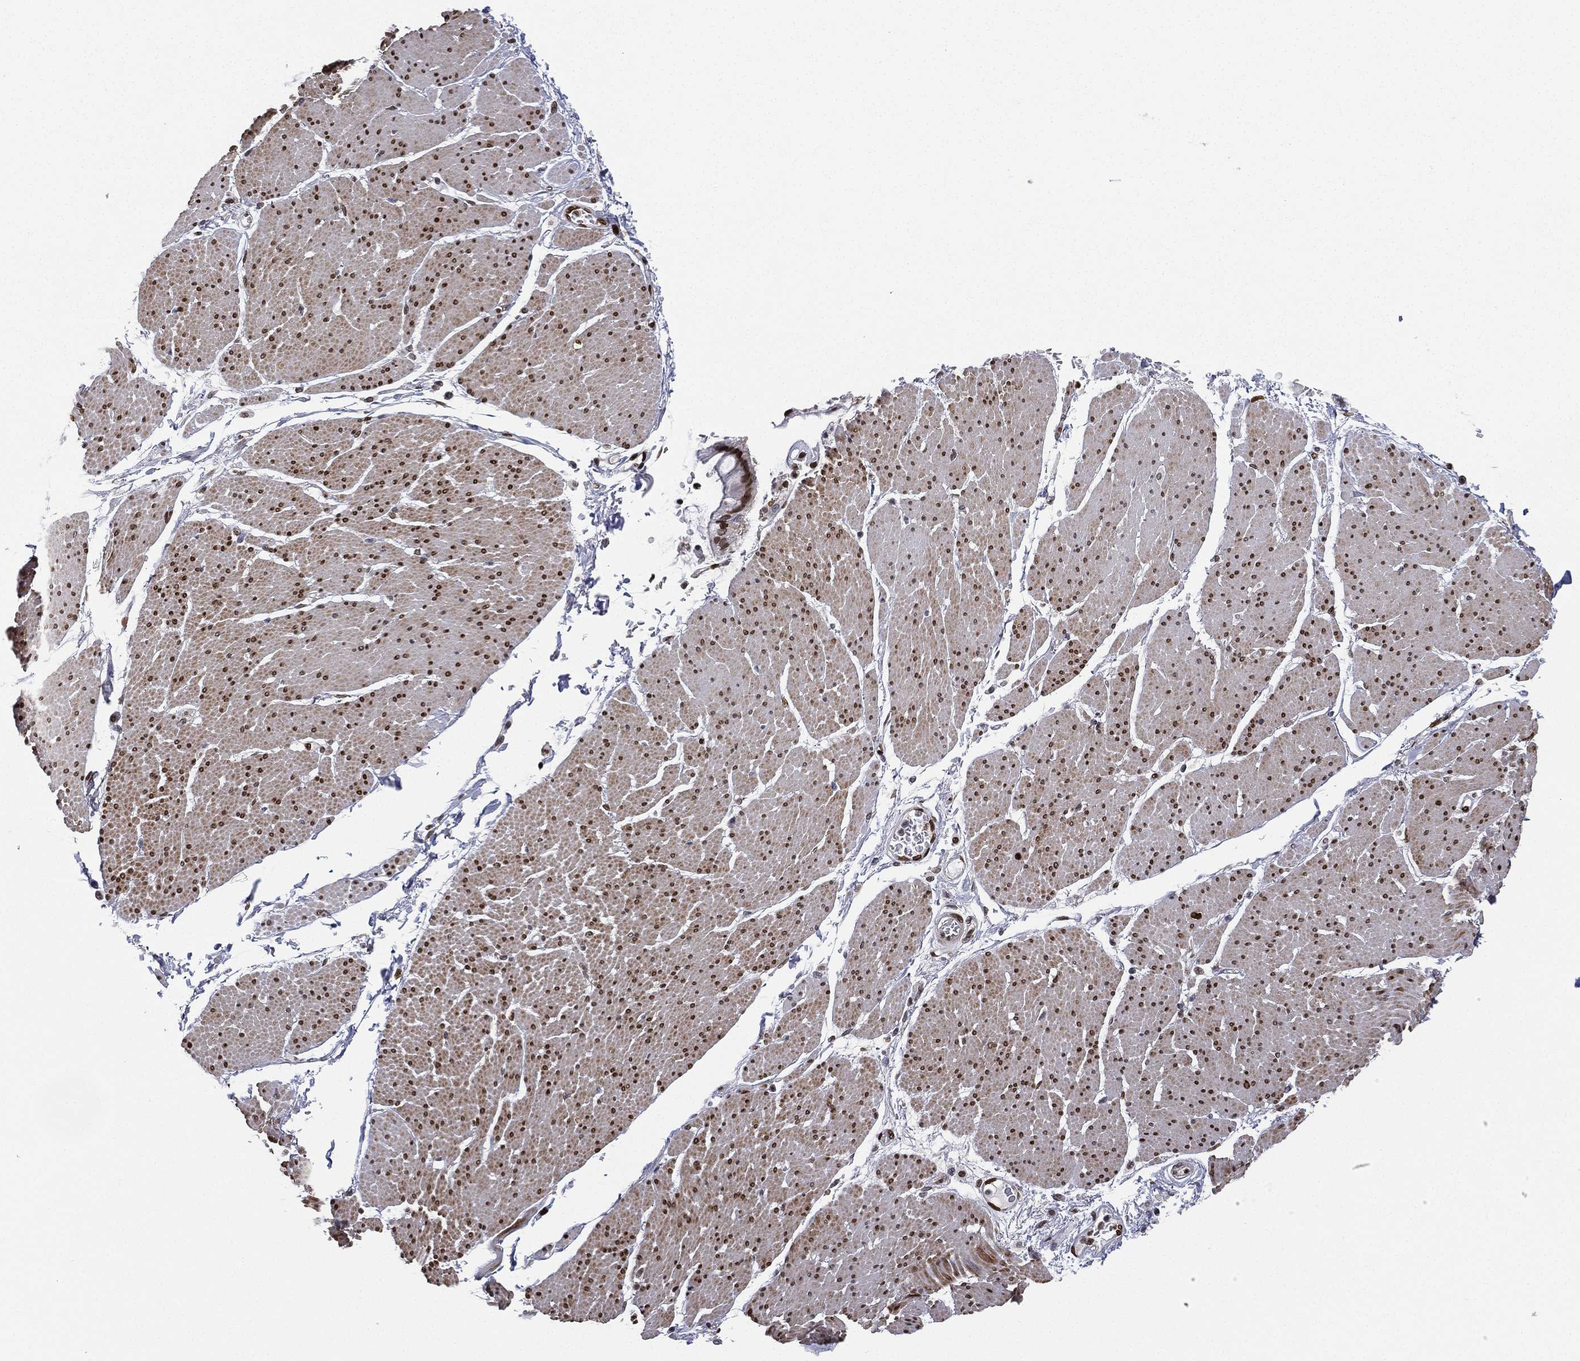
{"staining": {"intensity": "moderate", "quantity": ">75%", "location": "nuclear"}, "tissue": "smooth muscle", "cell_type": "Smooth muscle cells", "image_type": "normal", "snomed": [{"axis": "morphology", "description": "Normal tissue, NOS"}, {"axis": "topography", "description": "Smooth muscle"}, {"axis": "topography", "description": "Anal"}], "caption": "Immunohistochemistry (IHC) histopathology image of benign smooth muscle stained for a protein (brown), which reveals medium levels of moderate nuclear positivity in approximately >75% of smooth muscle cells.", "gene": "LMNB1", "patient": {"sex": "male", "age": 83}}